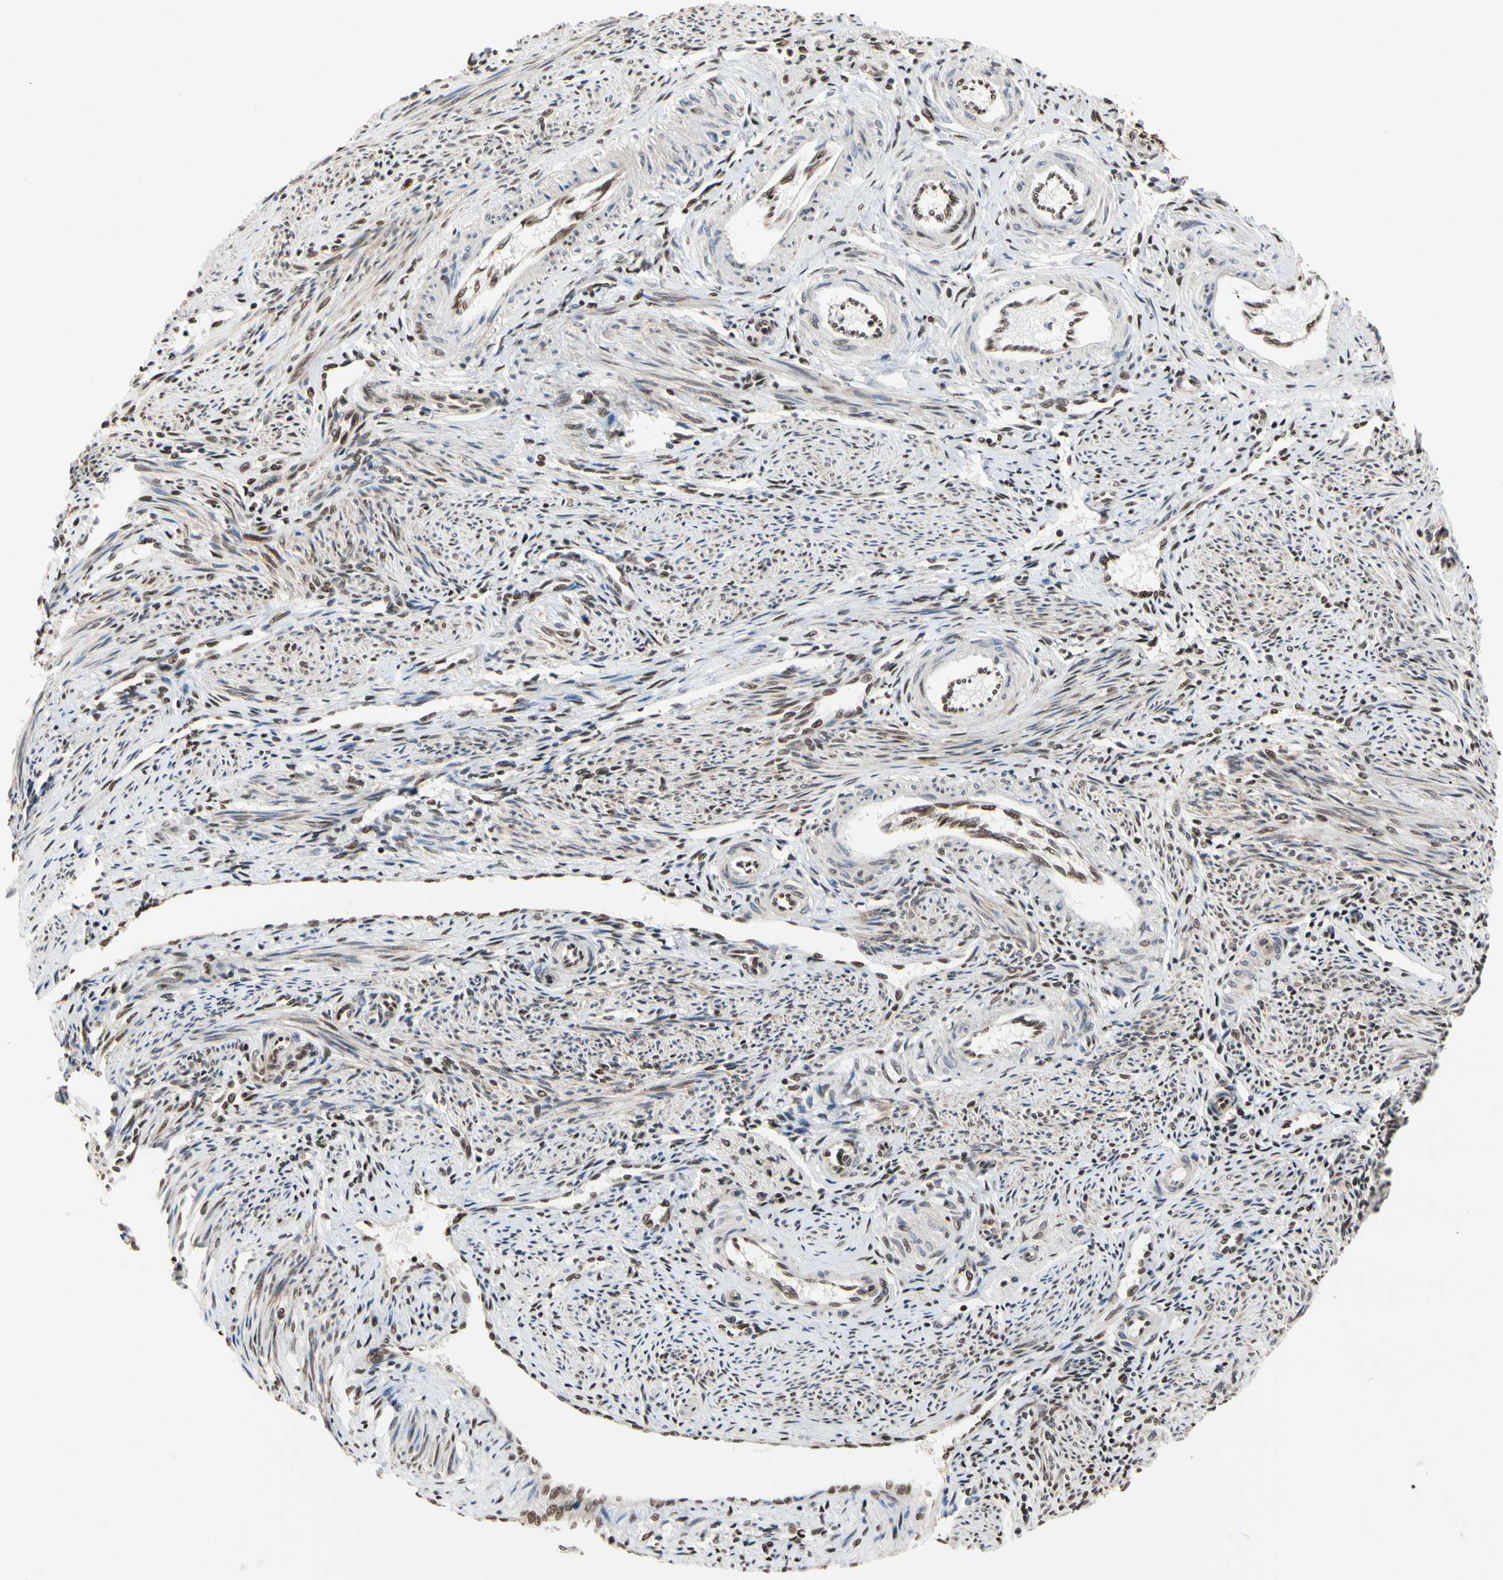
{"staining": {"intensity": "strong", "quantity": ">75%", "location": "nuclear"}, "tissue": "endometrium", "cell_type": "Cells in endometrial stroma", "image_type": "normal", "snomed": [{"axis": "morphology", "description": "Normal tissue, NOS"}, {"axis": "topography", "description": "Endometrium"}], "caption": "Protein staining of normal endometrium exhibits strong nuclear positivity in approximately >75% of cells in endometrial stroma. The protein of interest is shown in brown color, while the nuclei are stained blue.", "gene": "FAM98B", "patient": {"sex": "female", "age": 42}}